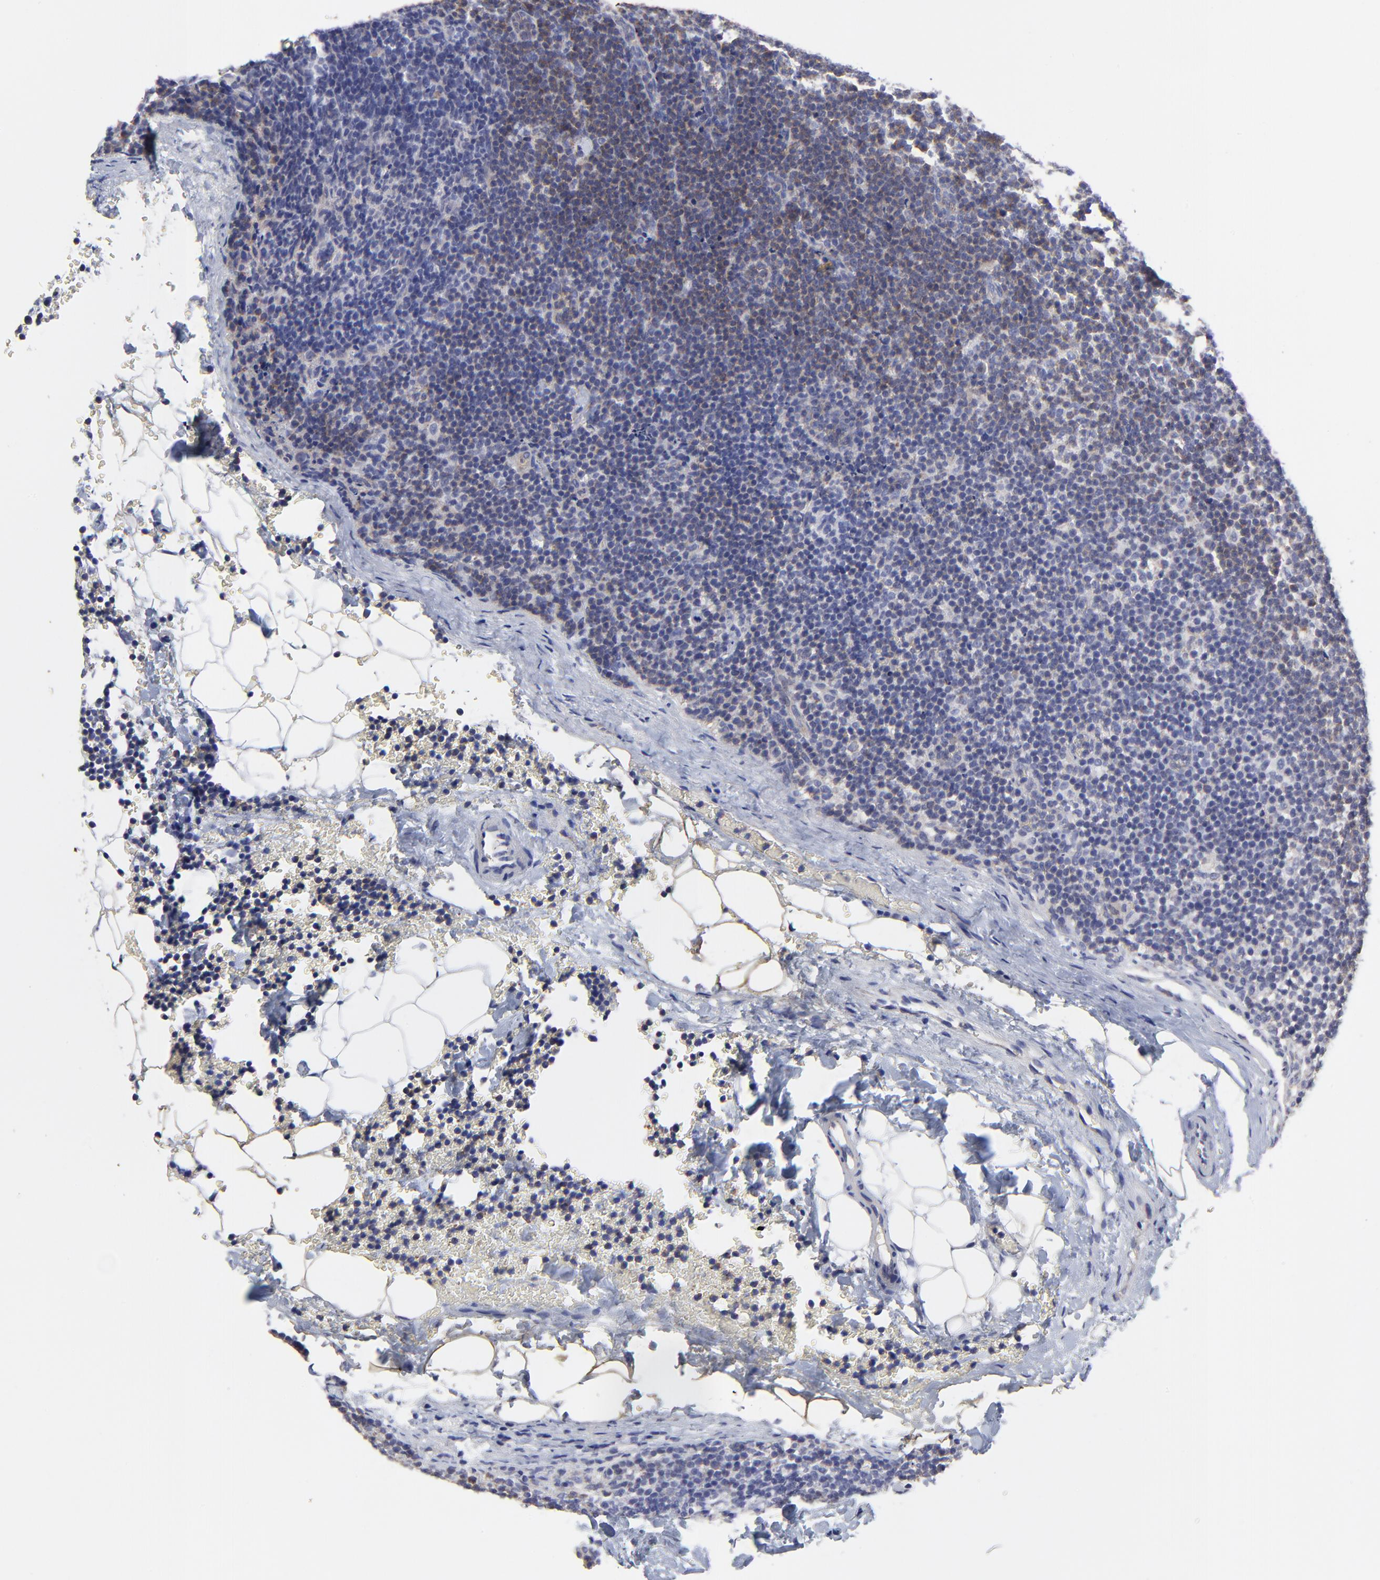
{"staining": {"intensity": "weak", "quantity": "25%-75%", "location": "cytoplasmic/membranous"}, "tissue": "lymphoma", "cell_type": "Tumor cells", "image_type": "cancer", "snomed": [{"axis": "morphology", "description": "Malignant lymphoma, non-Hodgkin's type, High grade"}, {"axis": "topography", "description": "Lymph node"}], "caption": "Tumor cells display weak cytoplasmic/membranous staining in approximately 25%-75% of cells in lymphoma.", "gene": "SULF2", "patient": {"sex": "female", "age": 58}}